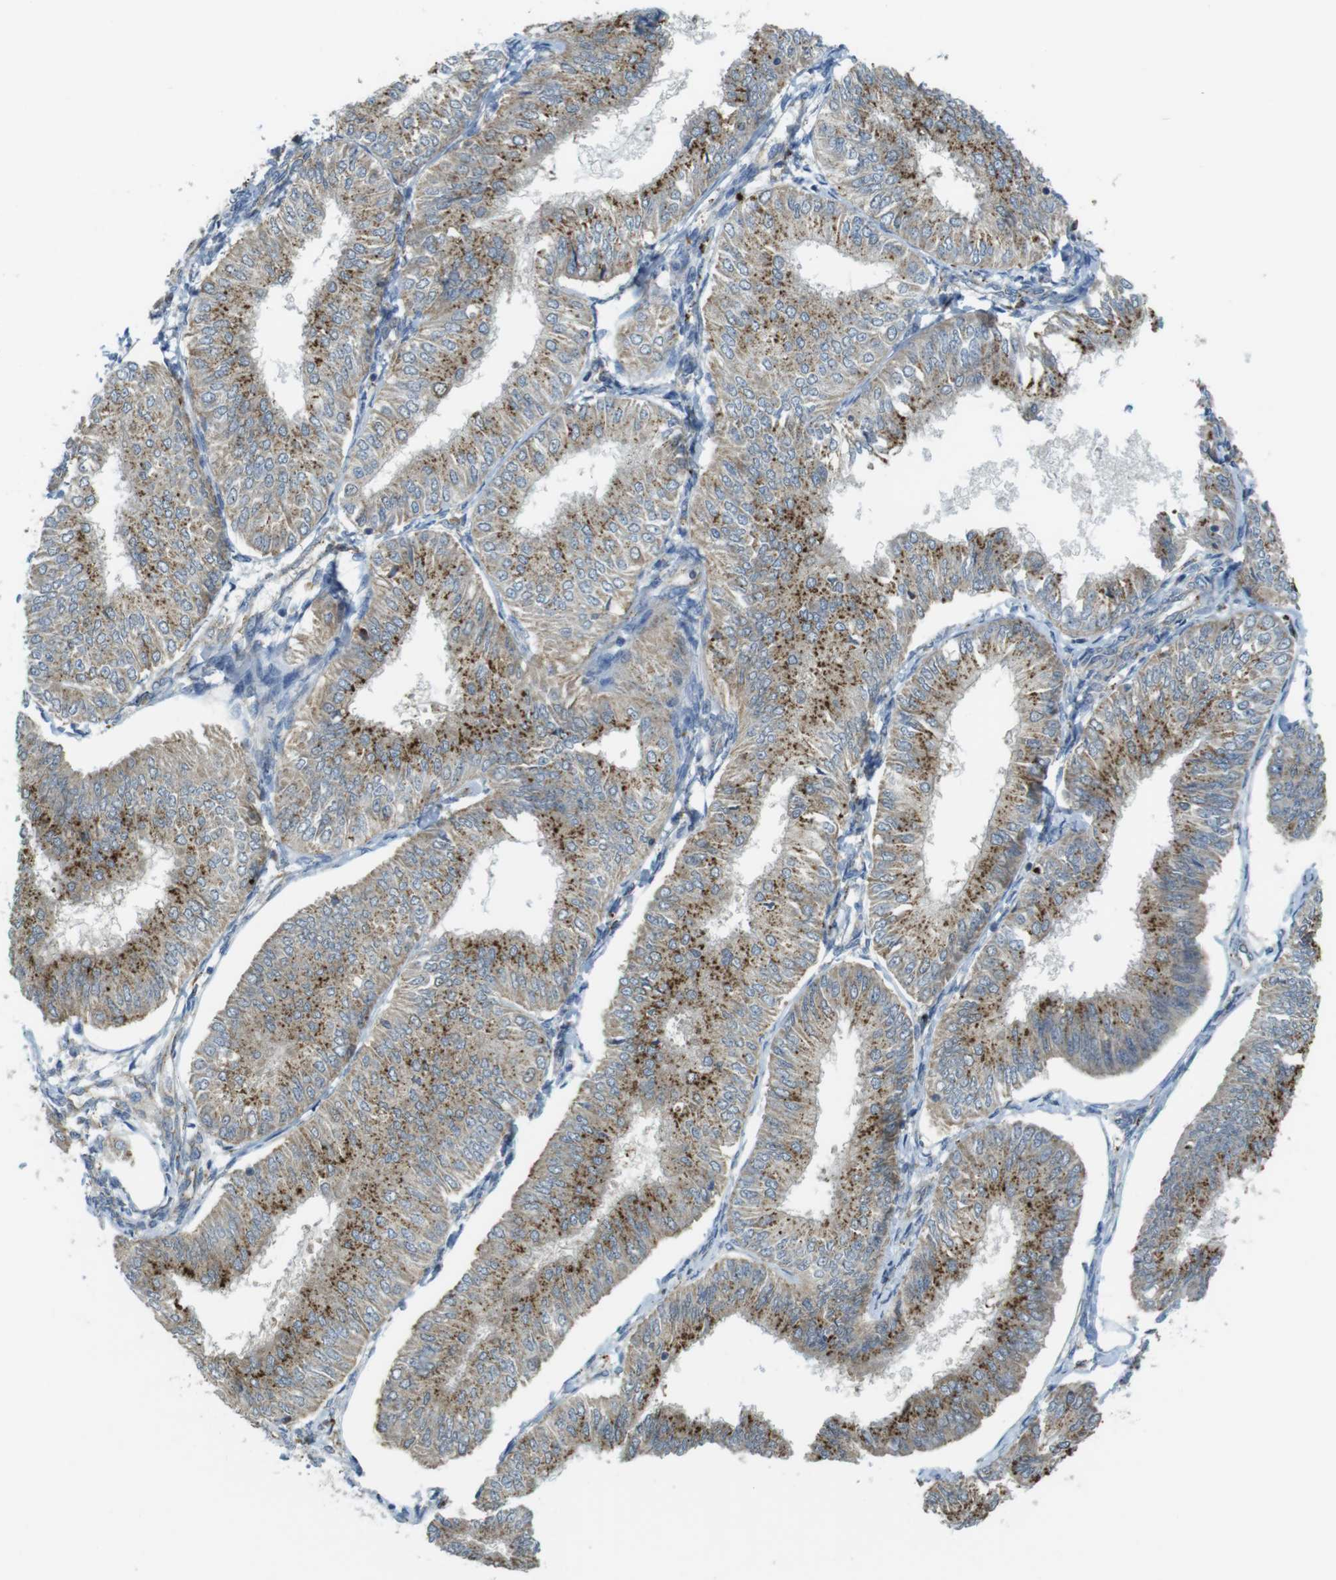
{"staining": {"intensity": "moderate", "quantity": ">75%", "location": "cytoplasmic/membranous"}, "tissue": "endometrial cancer", "cell_type": "Tumor cells", "image_type": "cancer", "snomed": [{"axis": "morphology", "description": "Adenocarcinoma, NOS"}, {"axis": "topography", "description": "Endometrium"}], "caption": "Immunohistochemical staining of endometrial adenocarcinoma displays medium levels of moderate cytoplasmic/membranous positivity in approximately >75% of tumor cells.", "gene": "BRI3BP", "patient": {"sex": "female", "age": 58}}